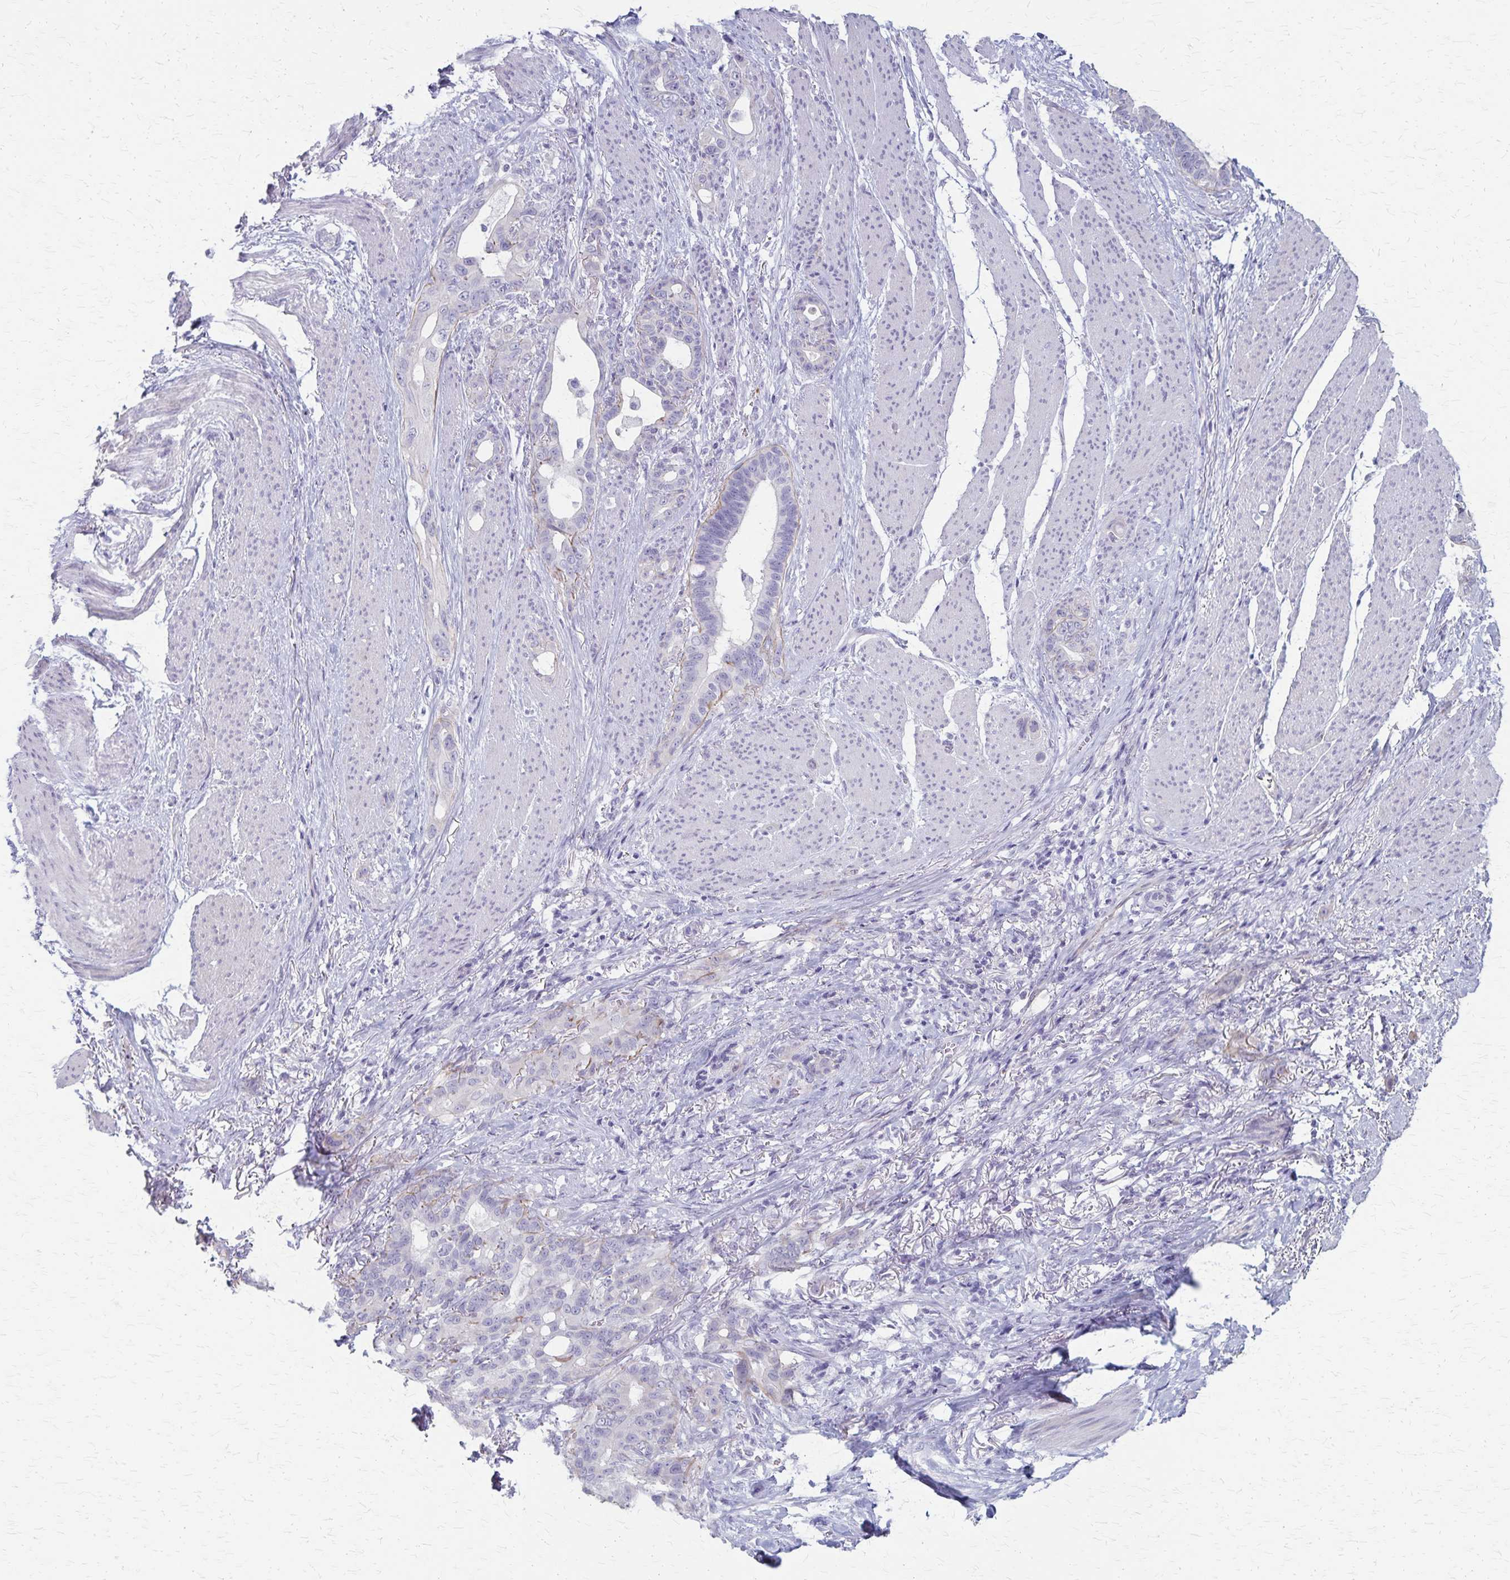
{"staining": {"intensity": "negative", "quantity": "none", "location": "none"}, "tissue": "stomach cancer", "cell_type": "Tumor cells", "image_type": "cancer", "snomed": [{"axis": "morphology", "description": "Normal tissue, NOS"}, {"axis": "morphology", "description": "Adenocarcinoma, NOS"}, {"axis": "topography", "description": "Esophagus"}, {"axis": "topography", "description": "Stomach, upper"}], "caption": "A high-resolution micrograph shows IHC staining of stomach cancer (adenocarcinoma), which reveals no significant expression in tumor cells. The staining is performed using DAB brown chromogen with nuclei counter-stained in using hematoxylin.", "gene": "RASL10B", "patient": {"sex": "male", "age": 62}}